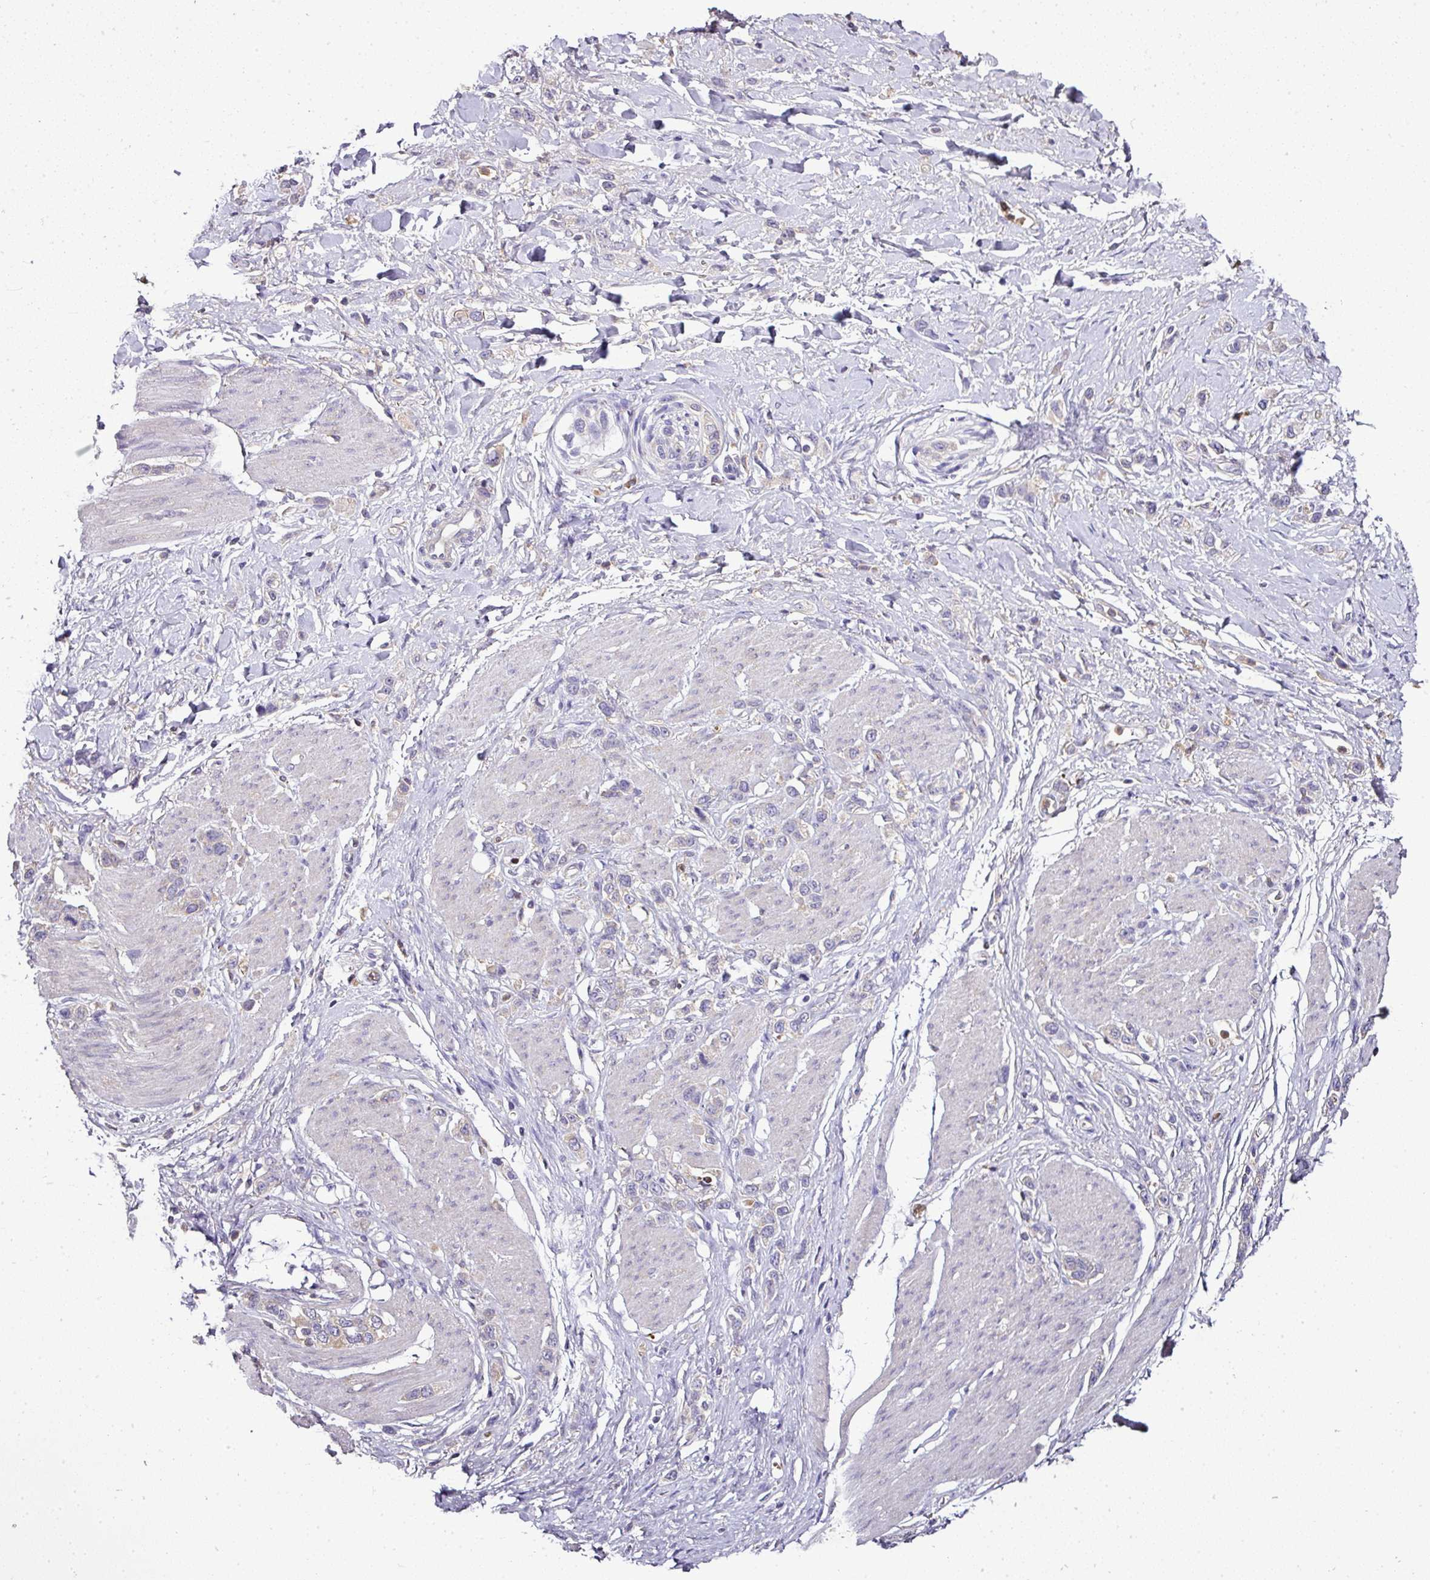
{"staining": {"intensity": "negative", "quantity": "none", "location": "none"}, "tissue": "stomach cancer", "cell_type": "Tumor cells", "image_type": "cancer", "snomed": [{"axis": "morphology", "description": "Adenocarcinoma, NOS"}, {"axis": "topography", "description": "Stomach"}], "caption": "The histopathology image reveals no significant positivity in tumor cells of adenocarcinoma (stomach).", "gene": "CAB39L", "patient": {"sex": "female", "age": 65}}